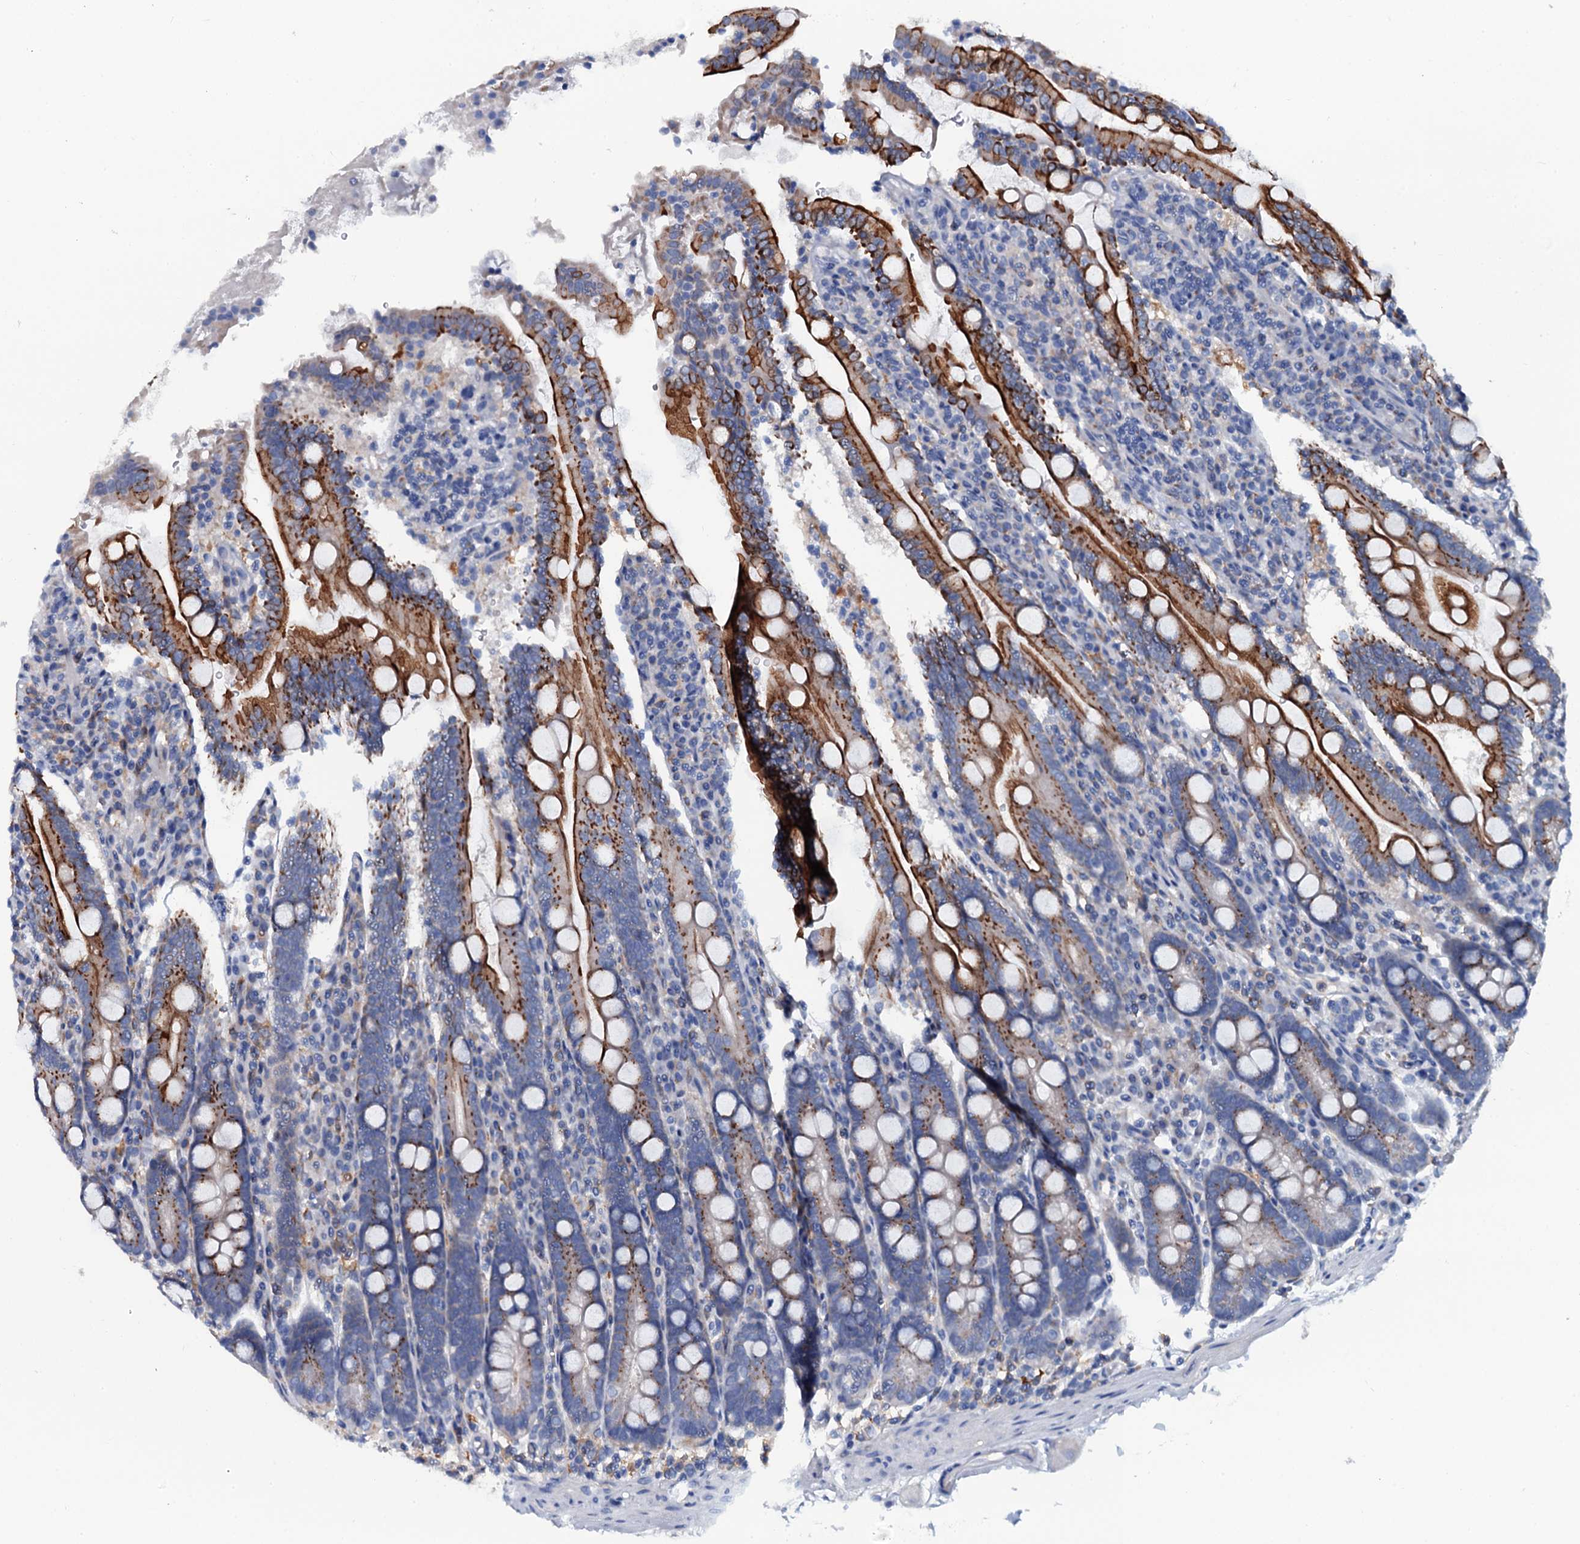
{"staining": {"intensity": "strong", "quantity": ">75%", "location": "cytoplasmic/membranous"}, "tissue": "duodenum", "cell_type": "Glandular cells", "image_type": "normal", "snomed": [{"axis": "morphology", "description": "Normal tissue, NOS"}, {"axis": "topography", "description": "Duodenum"}], "caption": "The micrograph displays immunohistochemical staining of unremarkable duodenum. There is strong cytoplasmic/membranous positivity is present in approximately >75% of glandular cells.", "gene": "OTOL1", "patient": {"sex": "male", "age": 35}}